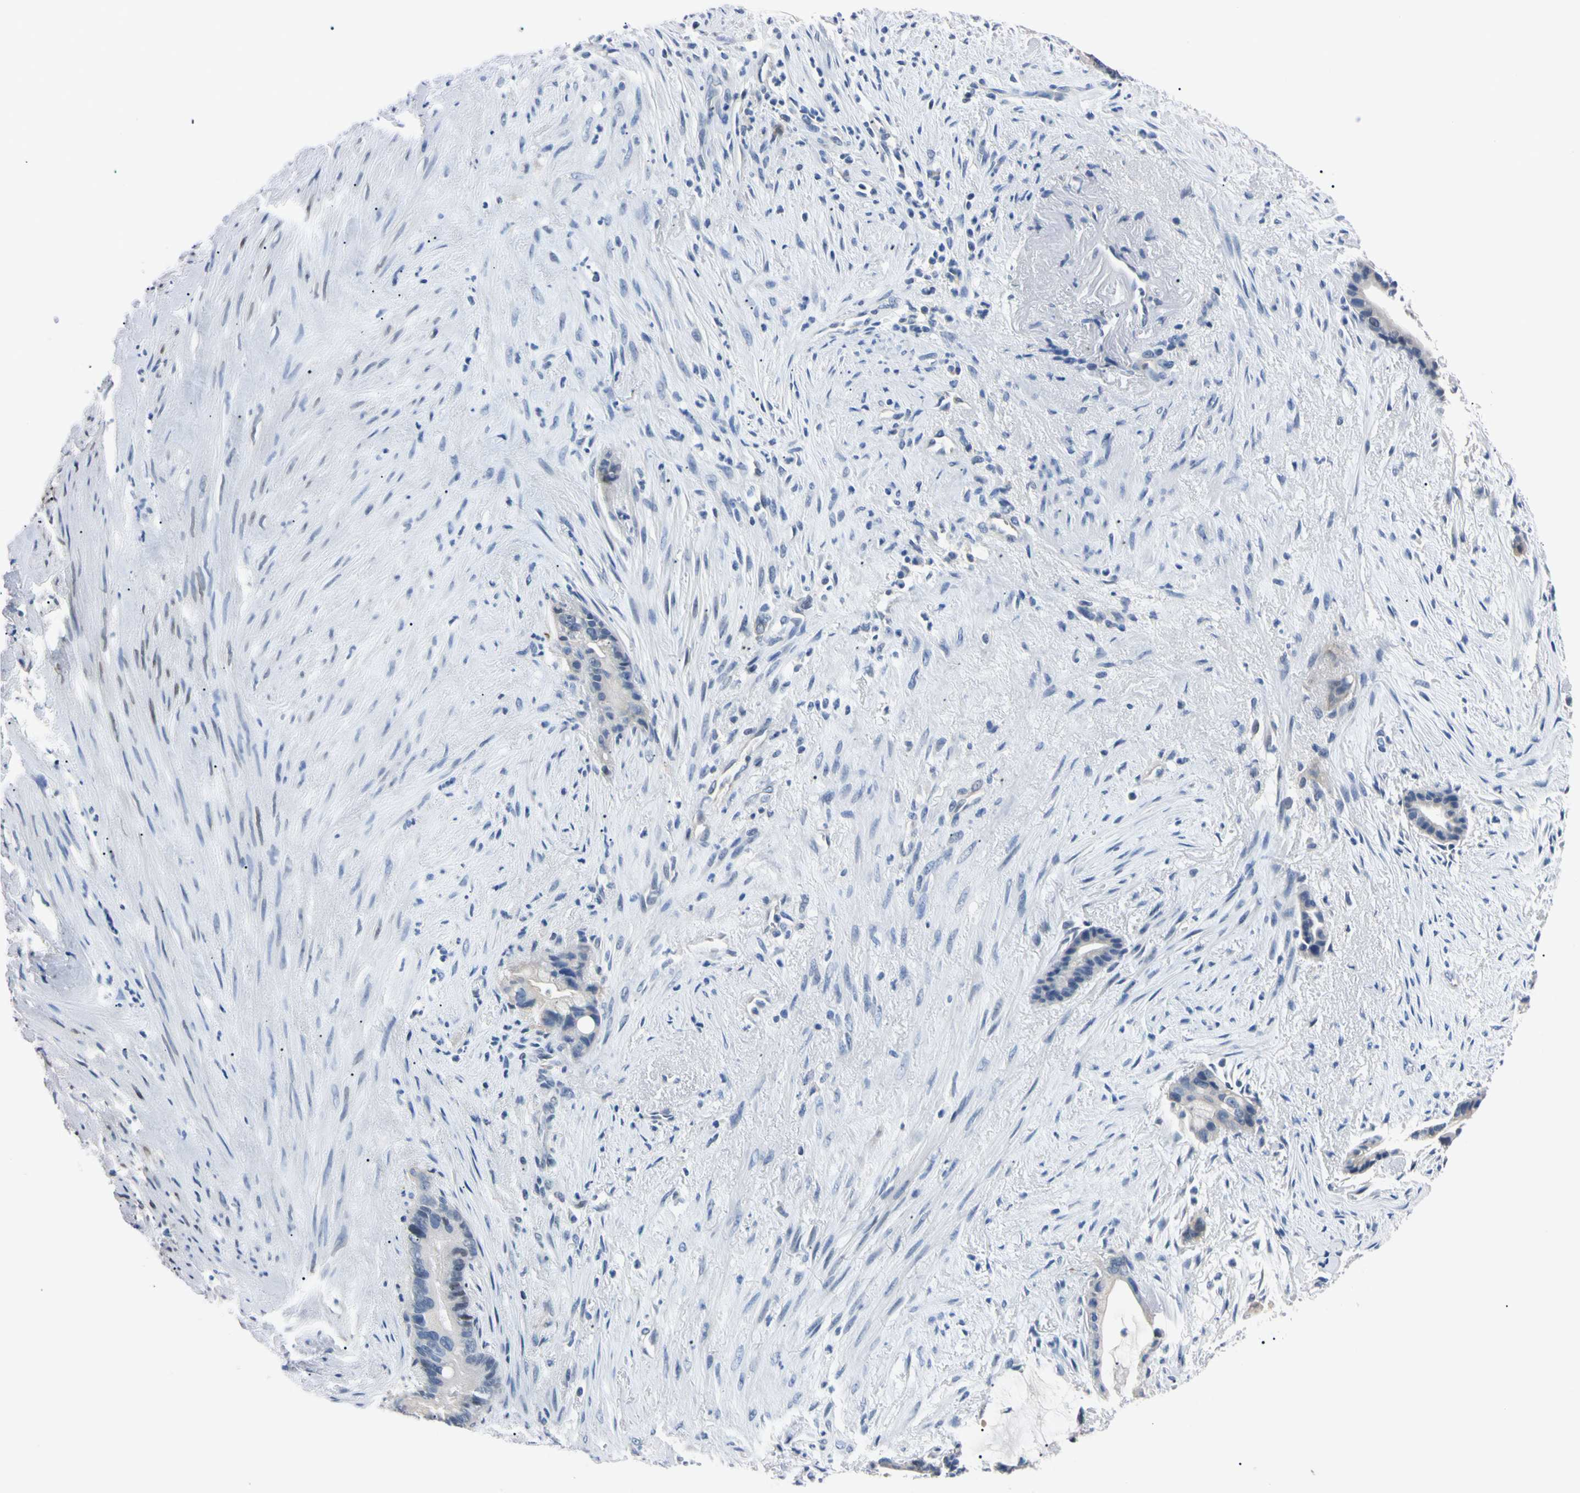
{"staining": {"intensity": "negative", "quantity": "none", "location": "none"}, "tissue": "liver cancer", "cell_type": "Tumor cells", "image_type": "cancer", "snomed": [{"axis": "morphology", "description": "Cholangiocarcinoma"}, {"axis": "topography", "description": "Liver"}], "caption": "High power microscopy image of an immunohistochemistry (IHC) micrograph of liver cancer (cholangiocarcinoma), revealing no significant staining in tumor cells.", "gene": "PNKD", "patient": {"sex": "female", "age": 55}}